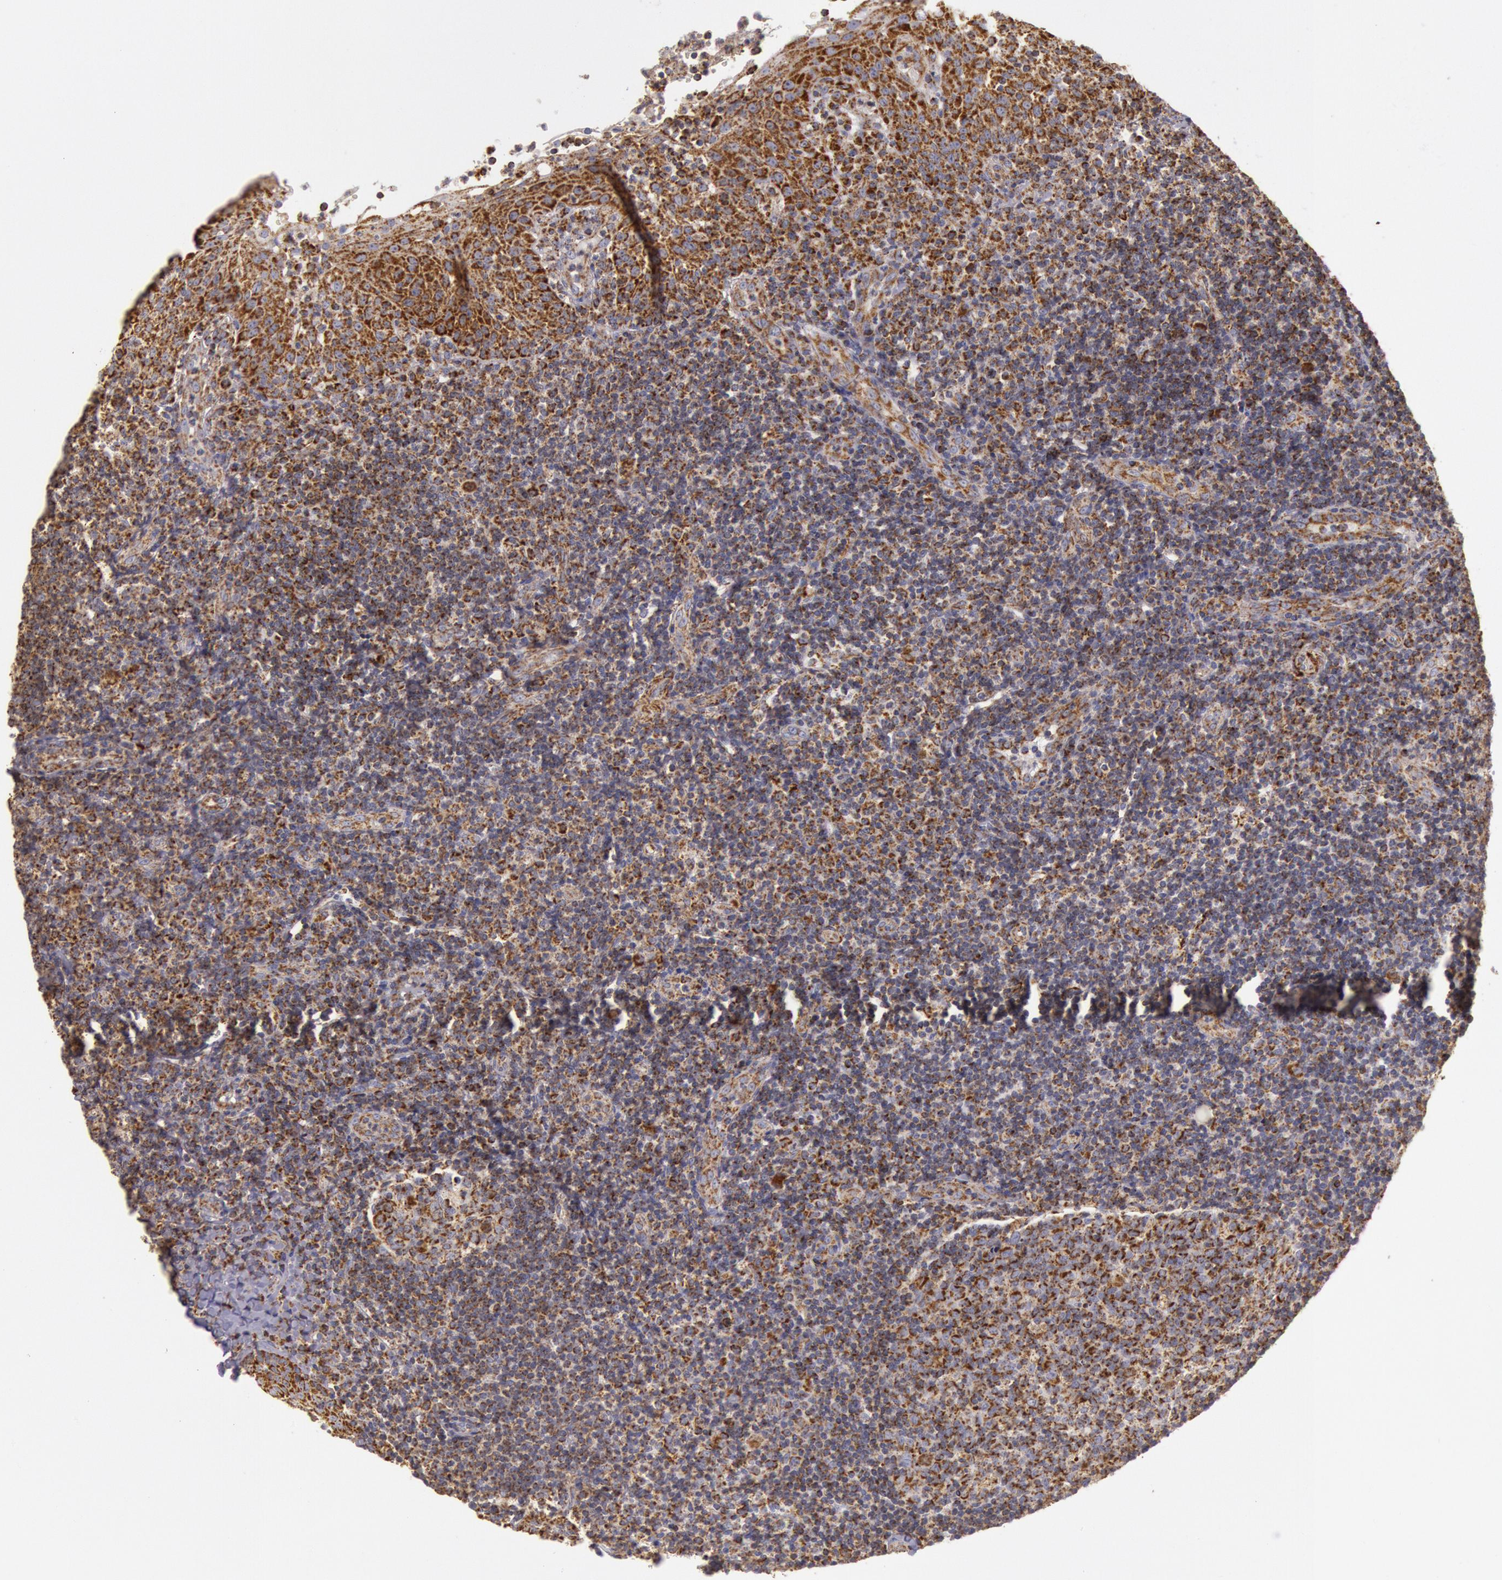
{"staining": {"intensity": "strong", "quantity": ">75%", "location": "cytoplasmic/membranous"}, "tissue": "tonsil", "cell_type": "Germinal center cells", "image_type": "normal", "snomed": [{"axis": "morphology", "description": "Normal tissue, NOS"}, {"axis": "topography", "description": "Tonsil"}], "caption": "DAB immunohistochemical staining of benign tonsil reveals strong cytoplasmic/membranous protein positivity in approximately >75% of germinal center cells. The protein of interest is stained brown, and the nuclei are stained in blue (DAB IHC with brightfield microscopy, high magnification).", "gene": "CYC1", "patient": {"sex": "female", "age": 40}}